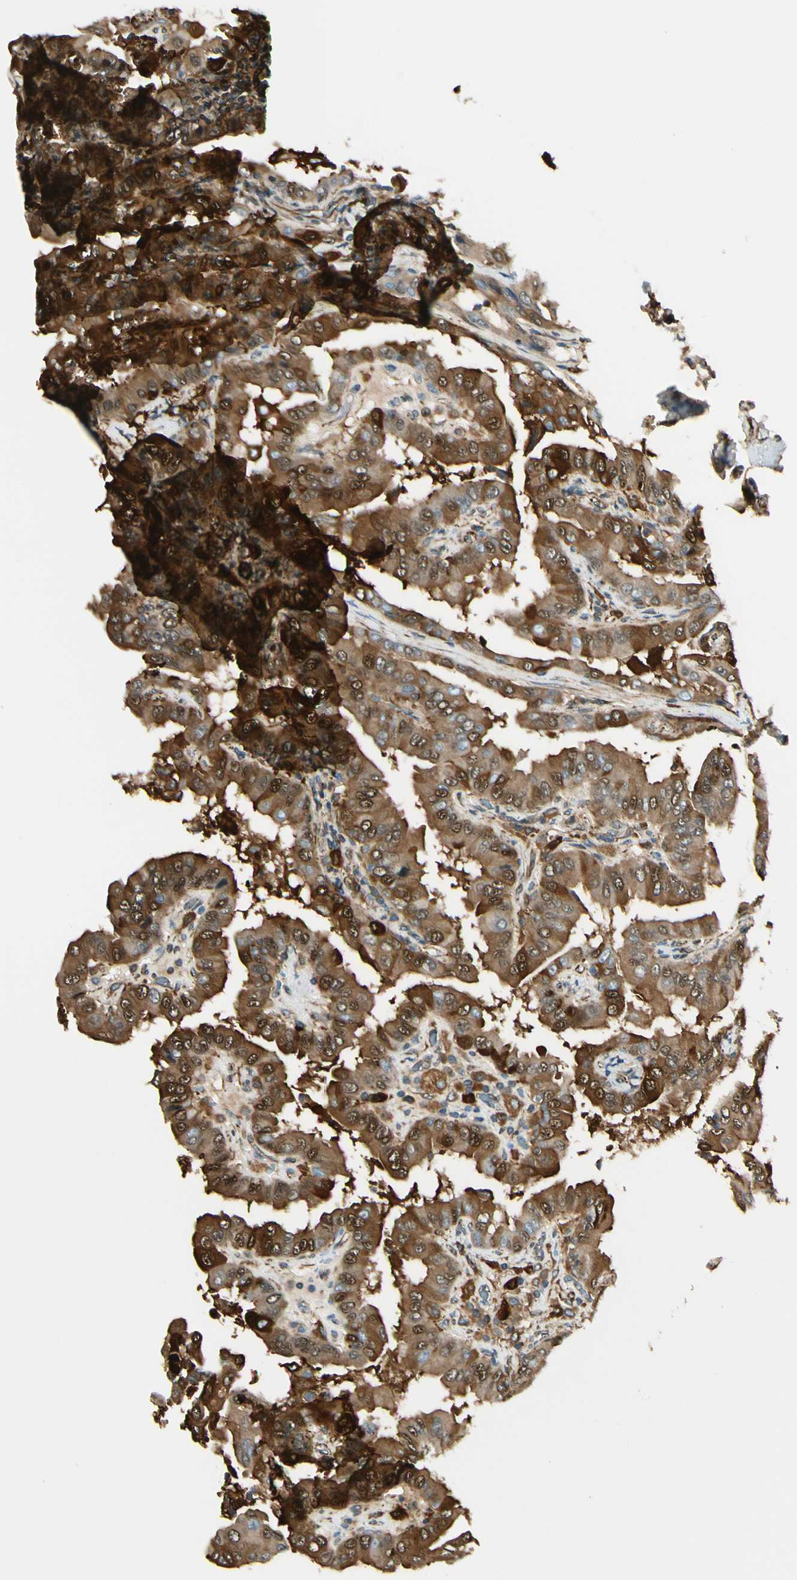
{"staining": {"intensity": "strong", "quantity": ">75%", "location": "cytoplasmic/membranous,nuclear"}, "tissue": "thyroid cancer", "cell_type": "Tumor cells", "image_type": "cancer", "snomed": [{"axis": "morphology", "description": "Papillary adenocarcinoma, NOS"}, {"axis": "topography", "description": "Thyroid gland"}], "caption": "This image shows papillary adenocarcinoma (thyroid) stained with immunohistochemistry to label a protein in brown. The cytoplasmic/membranous and nuclear of tumor cells show strong positivity for the protein. Nuclei are counter-stained blue.", "gene": "FTH1", "patient": {"sex": "male", "age": 33}}